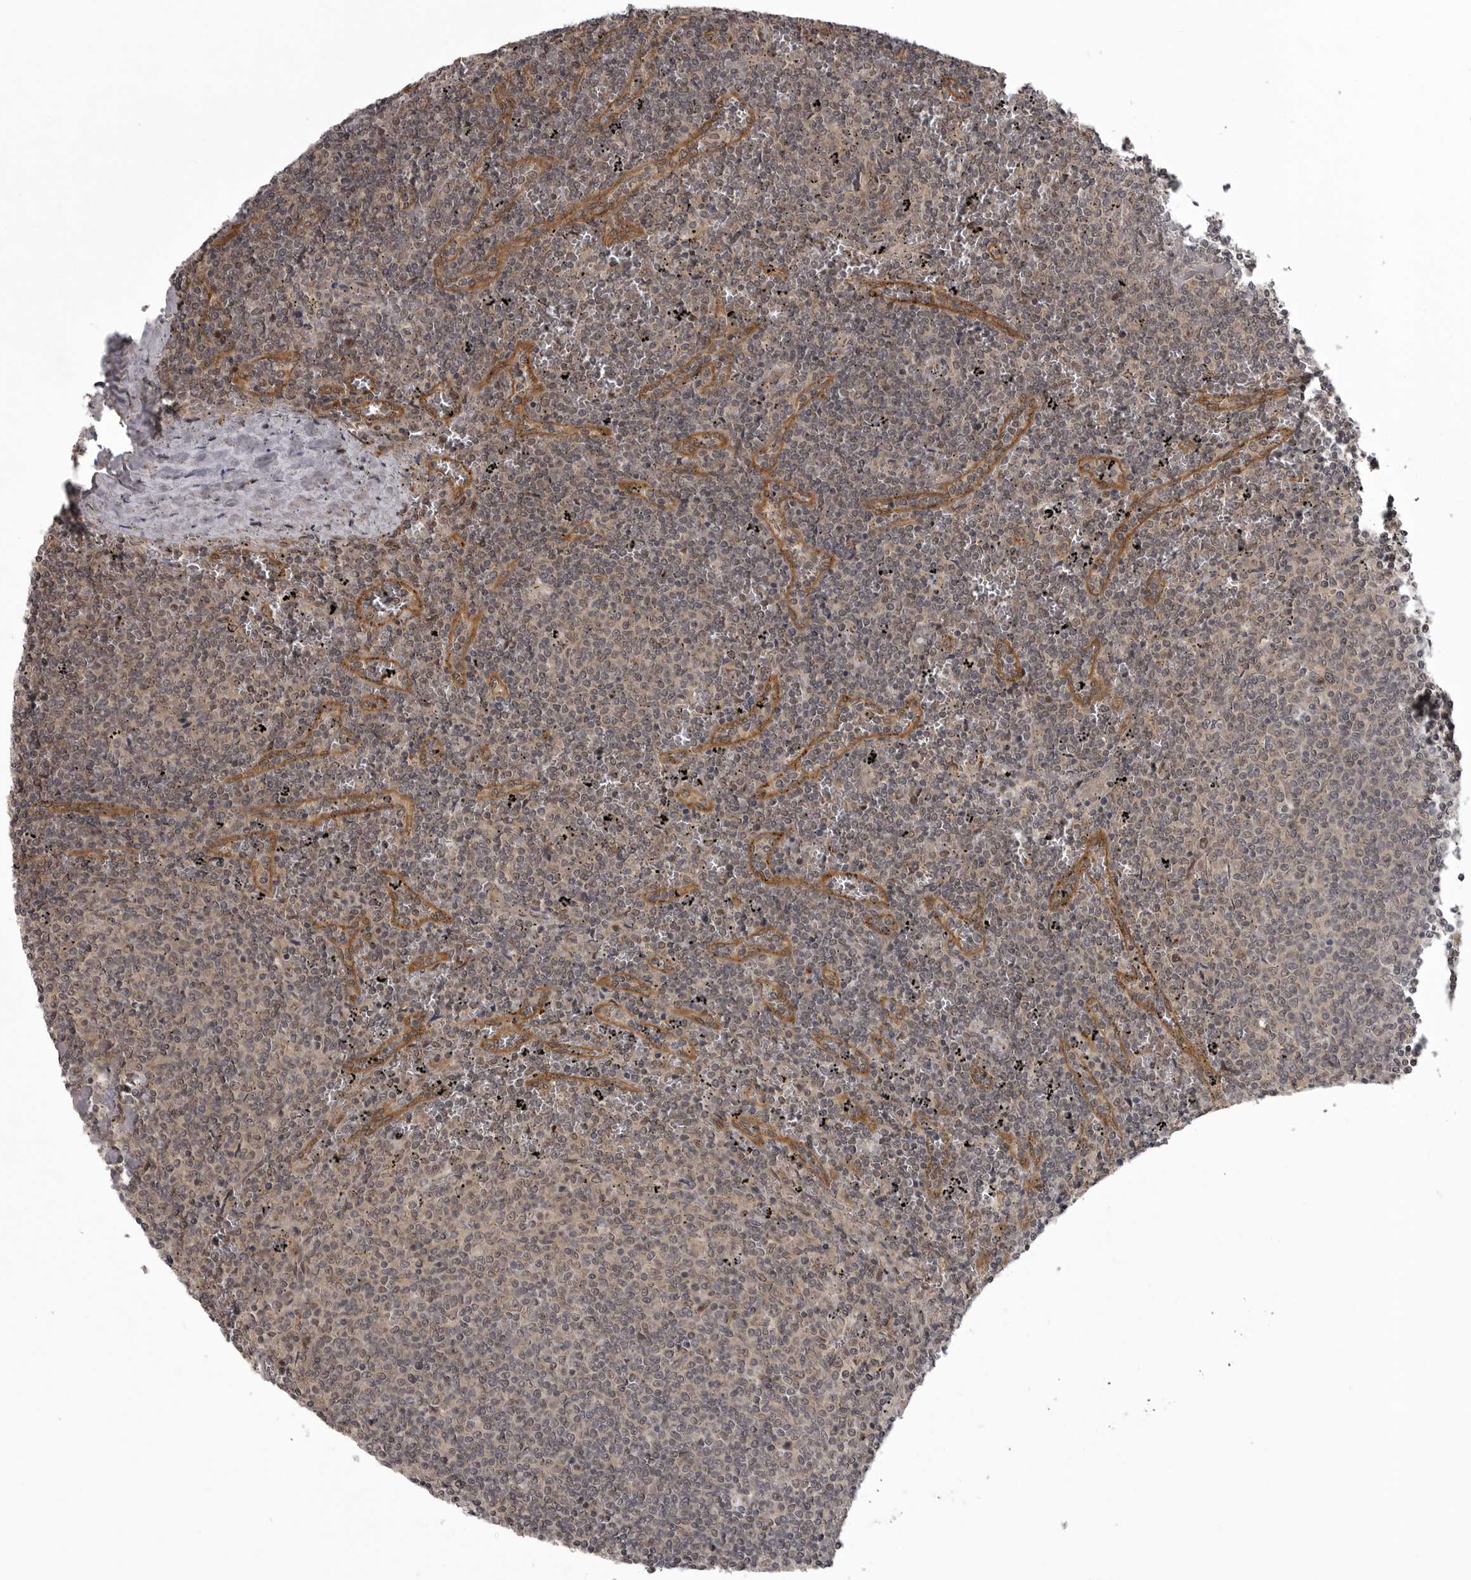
{"staining": {"intensity": "negative", "quantity": "none", "location": "none"}, "tissue": "lymphoma", "cell_type": "Tumor cells", "image_type": "cancer", "snomed": [{"axis": "morphology", "description": "Malignant lymphoma, non-Hodgkin's type, Low grade"}, {"axis": "topography", "description": "Spleen"}], "caption": "Immunohistochemistry image of neoplastic tissue: human low-grade malignant lymphoma, non-Hodgkin's type stained with DAB demonstrates no significant protein expression in tumor cells.", "gene": "SNX16", "patient": {"sex": "female", "age": 50}}